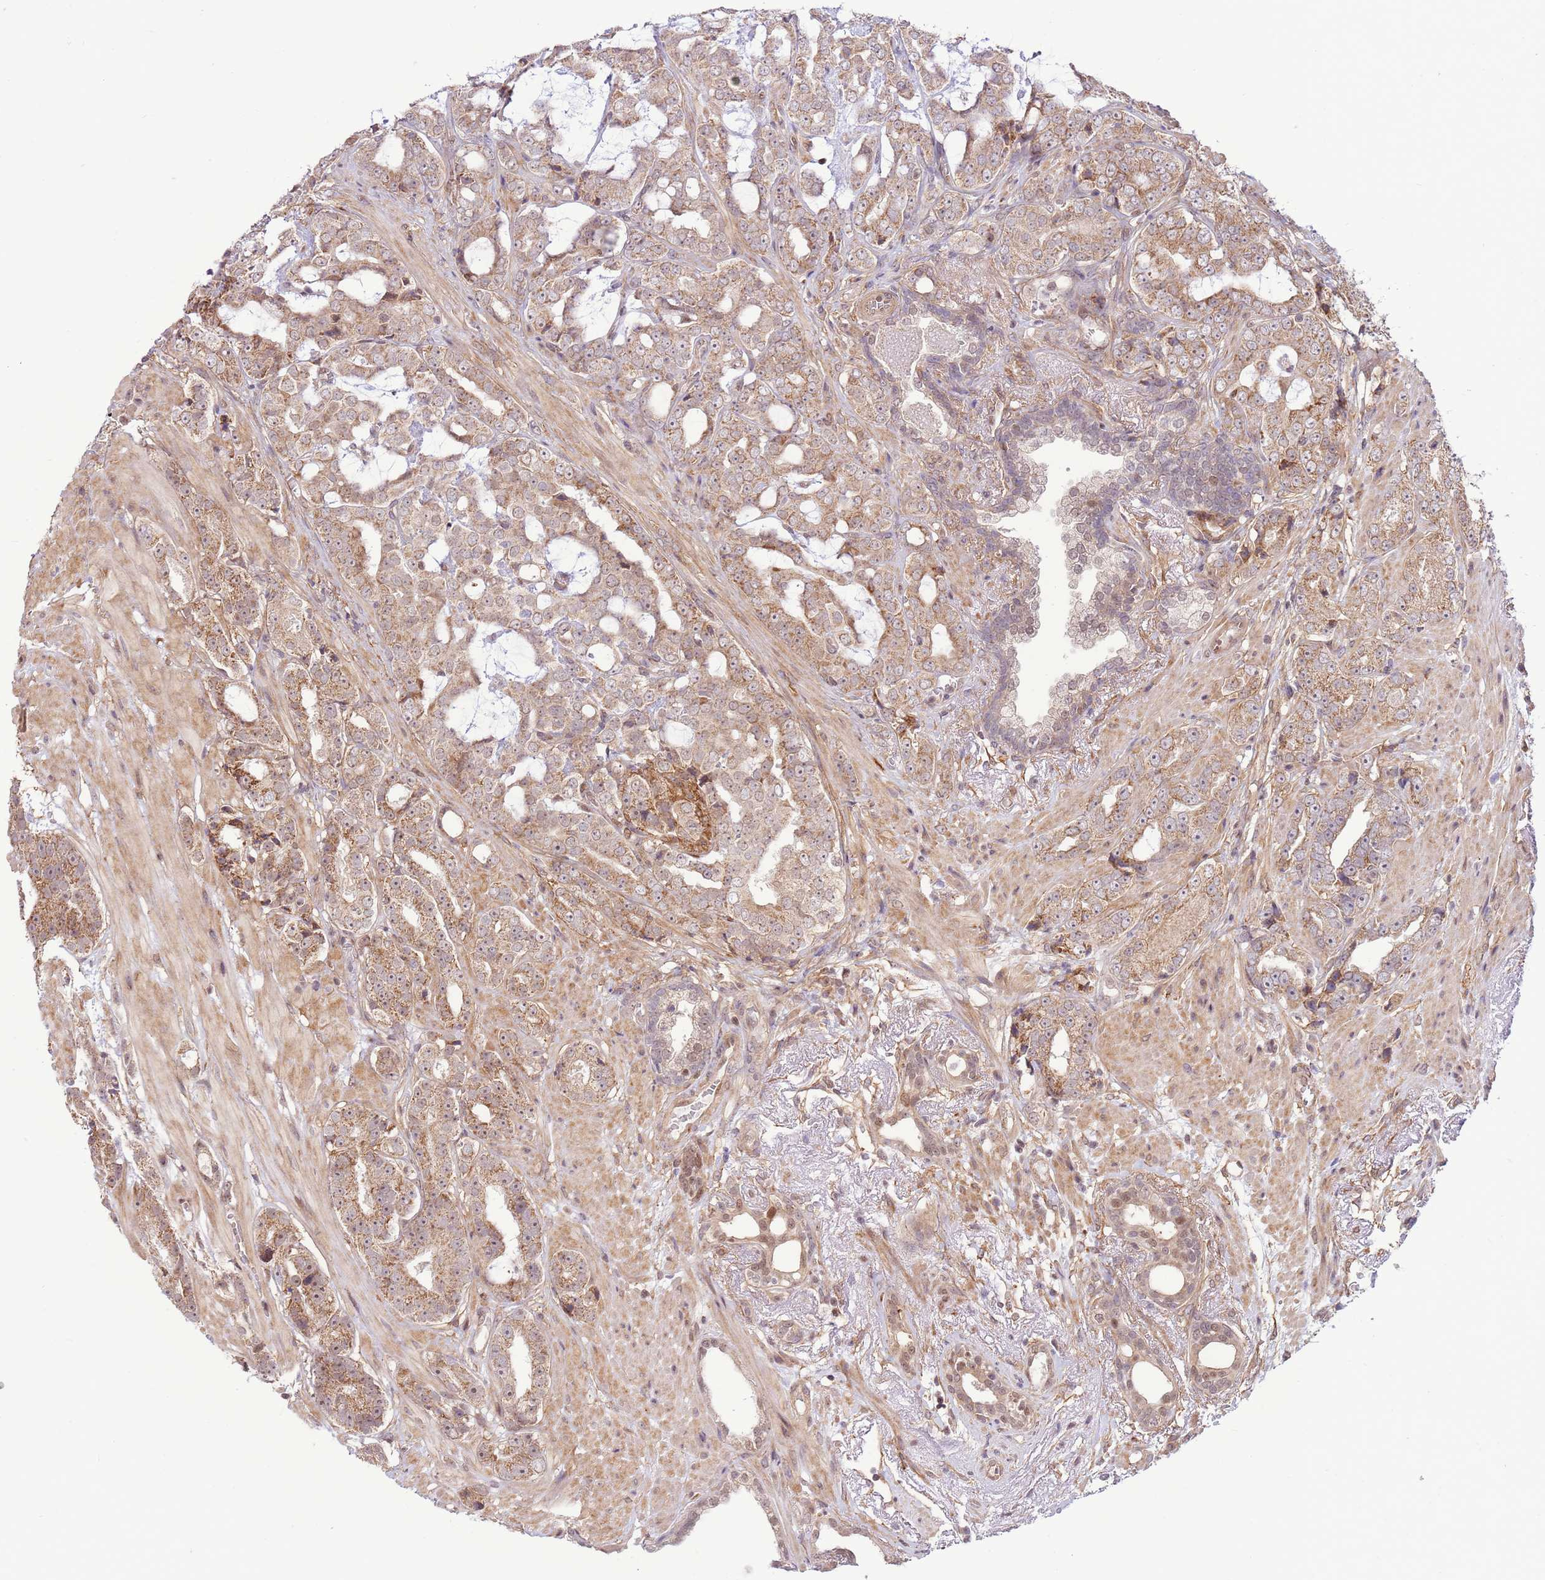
{"staining": {"intensity": "moderate", "quantity": ">75%", "location": "cytoplasmic/membranous"}, "tissue": "prostate cancer", "cell_type": "Tumor cells", "image_type": "cancer", "snomed": [{"axis": "morphology", "description": "Adenocarcinoma, High grade"}, {"axis": "topography", "description": "Prostate"}], "caption": "Immunohistochemical staining of prostate cancer (adenocarcinoma (high-grade)) displays medium levels of moderate cytoplasmic/membranous positivity in approximately >75% of tumor cells. The staining was performed using DAB, with brown indicating positive protein expression. Nuclei are stained blue with hematoxylin.", "gene": "DCAF4", "patient": {"sex": "male", "age": 71}}